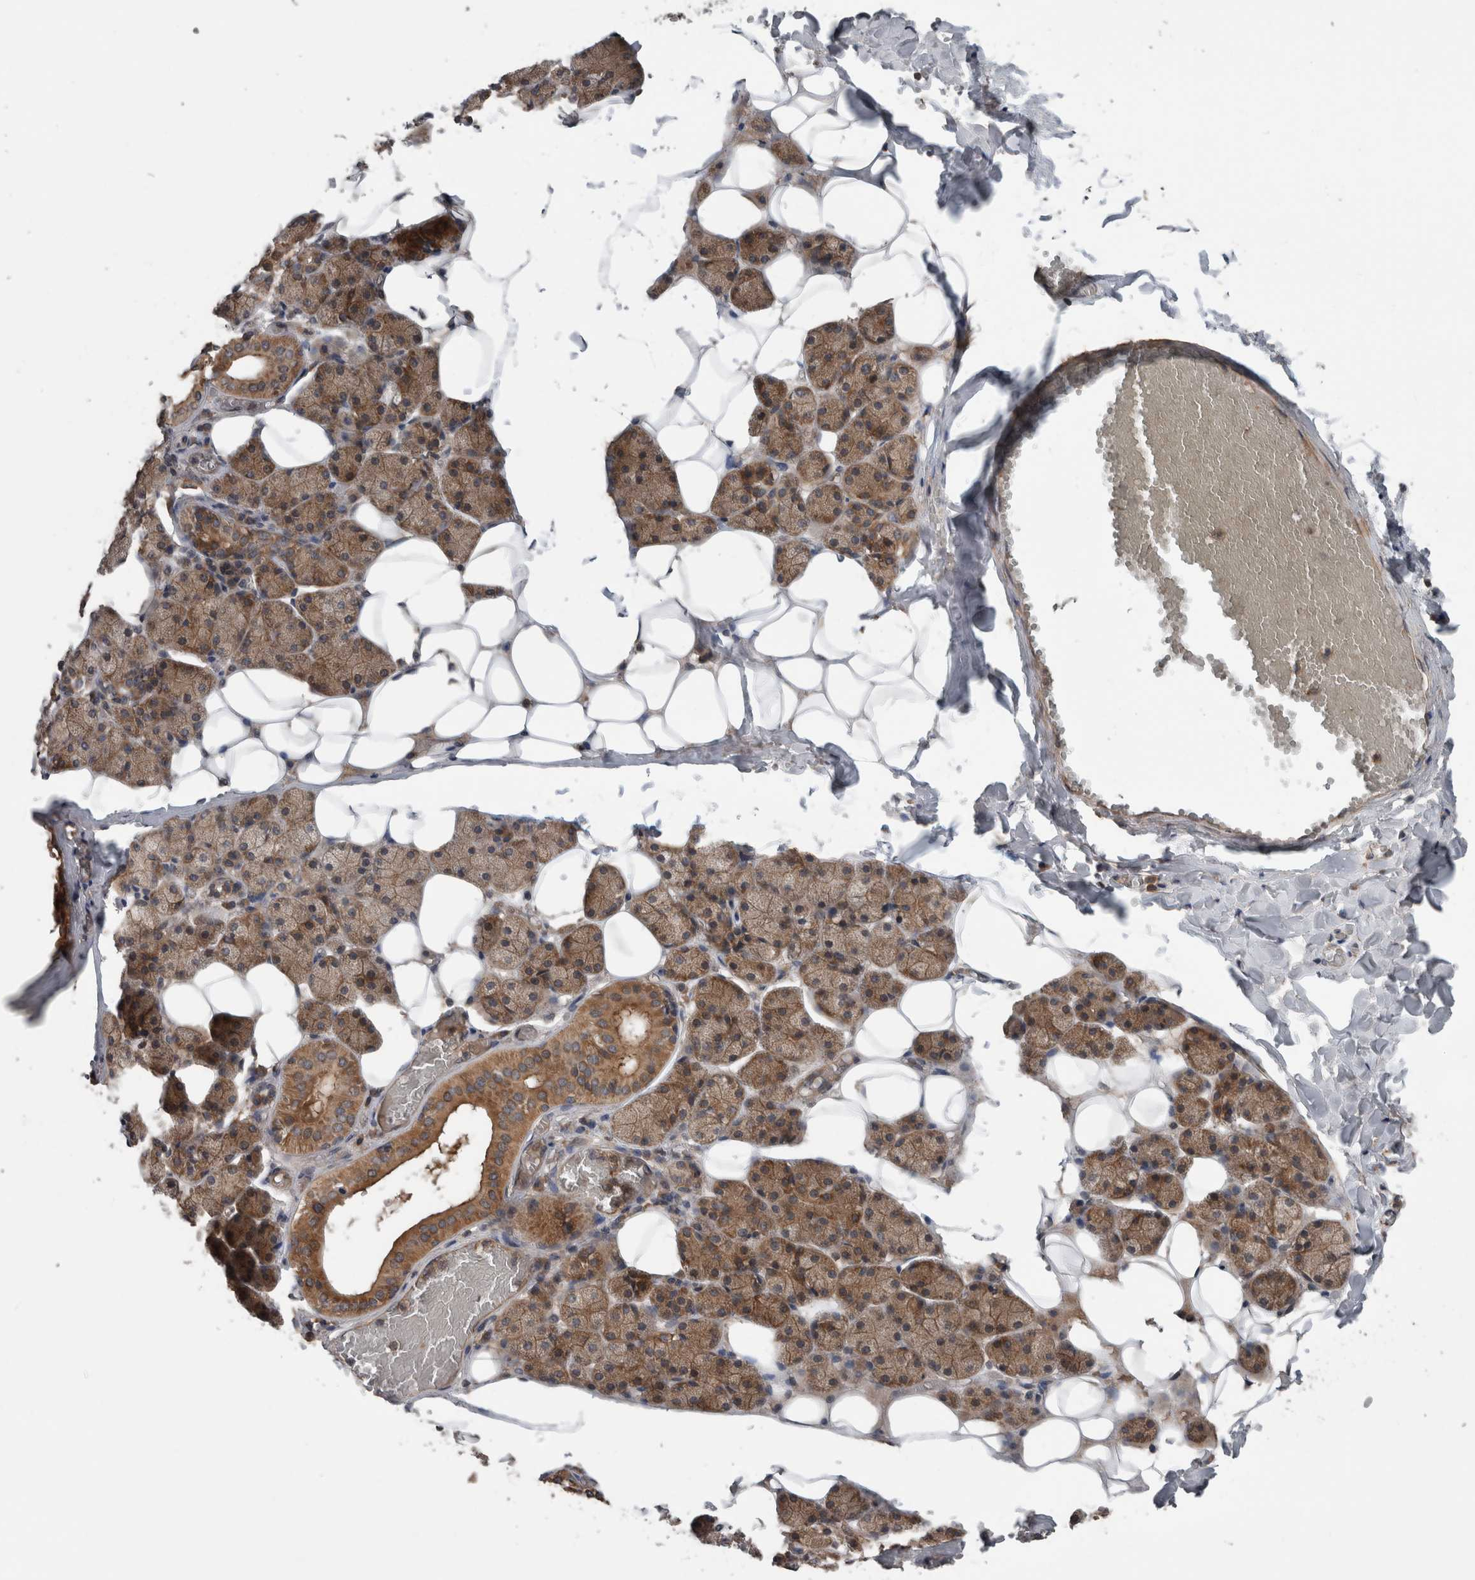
{"staining": {"intensity": "moderate", "quantity": ">75%", "location": "cytoplasmic/membranous"}, "tissue": "salivary gland", "cell_type": "Glandular cells", "image_type": "normal", "snomed": [{"axis": "morphology", "description": "Normal tissue, NOS"}, {"axis": "topography", "description": "Salivary gland"}], "caption": "The image exhibits a brown stain indicating the presence of a protein in the cytoplasmic/membranous of glandular cells in salivary gland. The staining was performed using DAB to visualize the protein expression in brown, while the nuclei were stained in blue with hematoxylin (Magnification: 20x).", "gene": "RIOK3", "patient": {"sex": "female", "age": 33}}